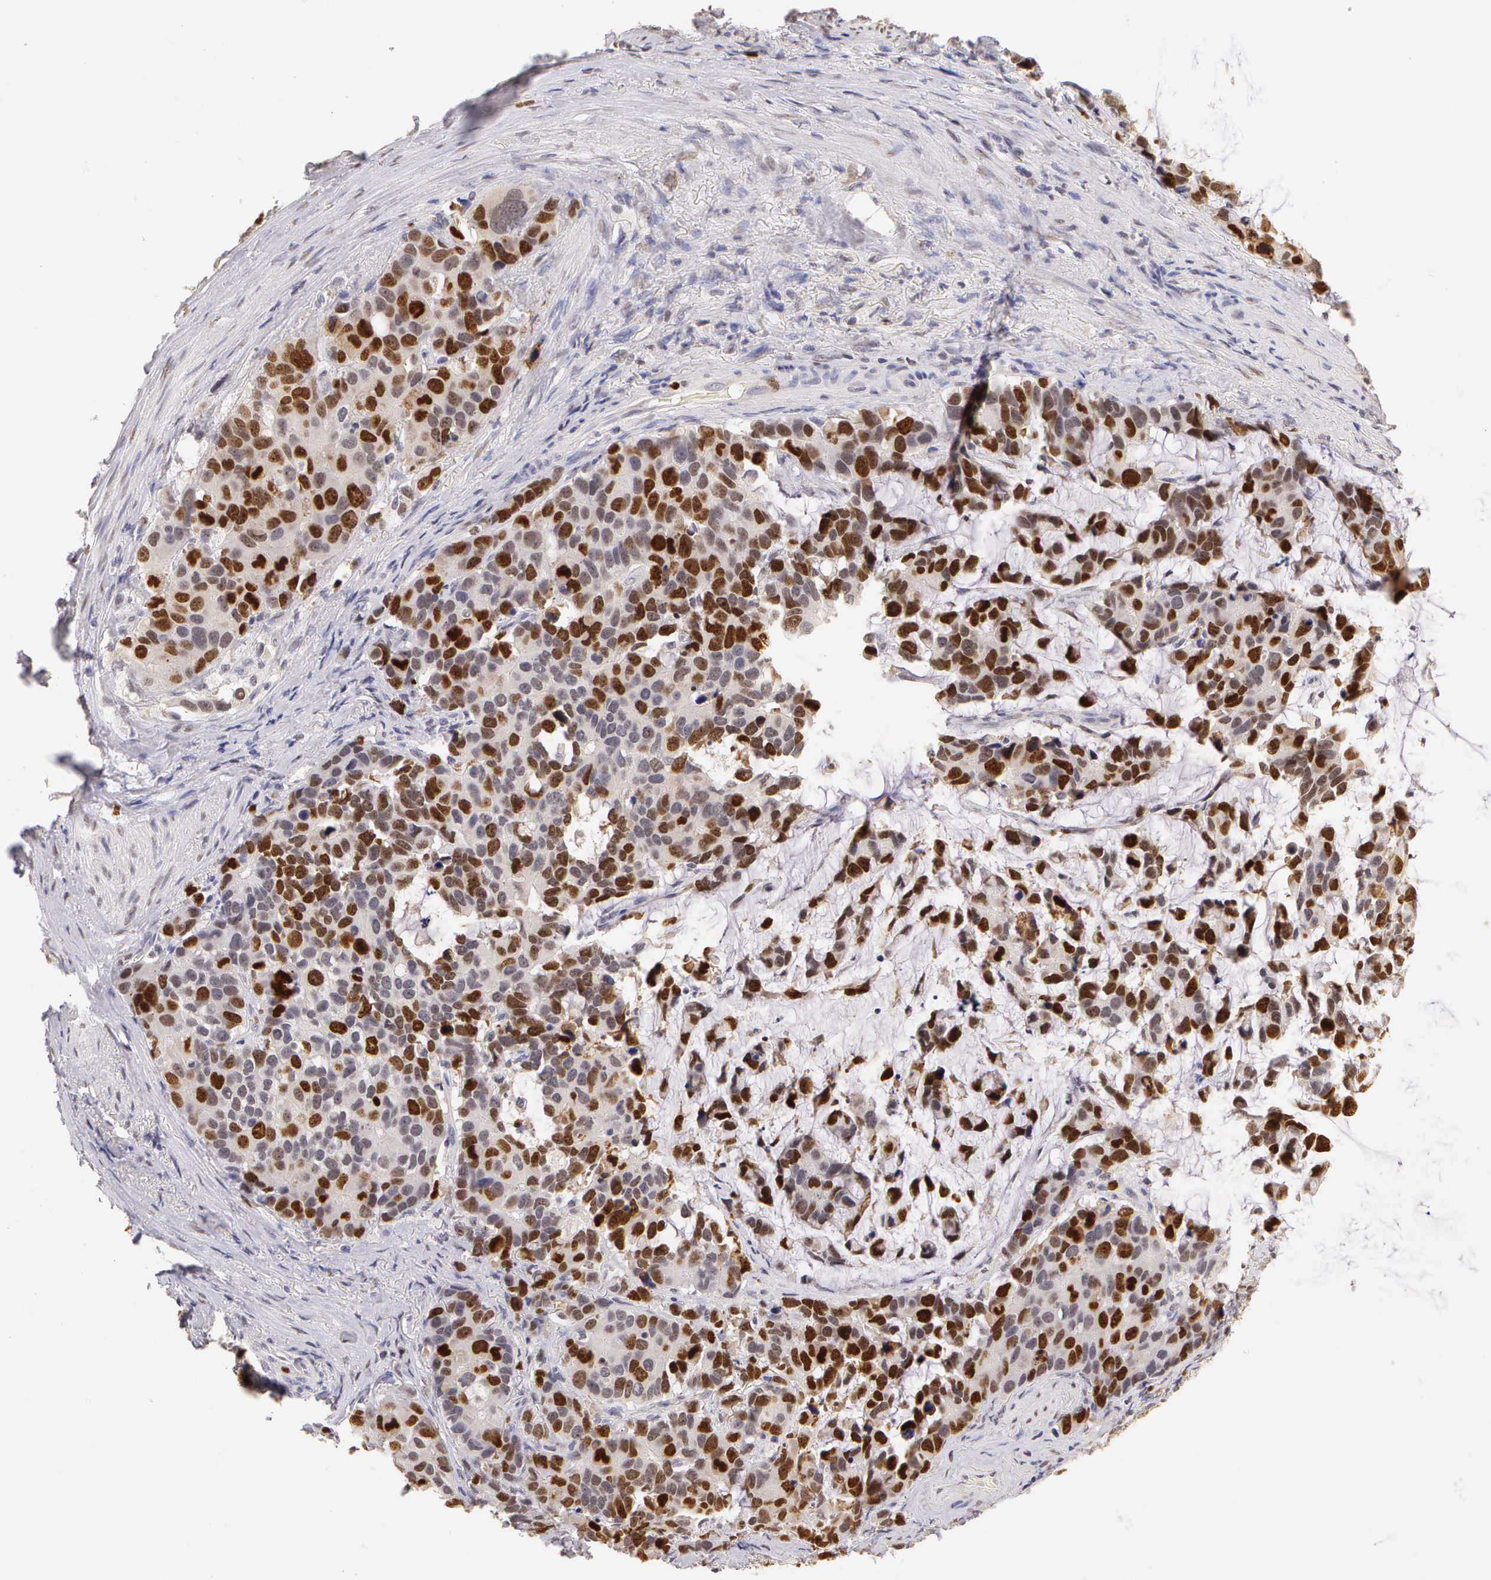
{"staining": {"intensity": "strong", "quantity": "25%-75%", "location": "nuclear"}, "tissue": "stomach cancer", "cell_type": "Tumor cells", "image_type": "cancer", "snomed": [{"axis": "morphology", "description": "Adenocarcinoma, NOS"}, {"axis": "topography", "description": "Stomach, upper"}], "caption": "DAB (3,3'-diaminobenzidine) immunohistochemical staining of adenocarcinoma (stomach) demonstrates strong nuclear protein expression in about 25%-75% of tumor cells.", "gene": "MKI67", "patient": {"sex": "male", "age": 71}}